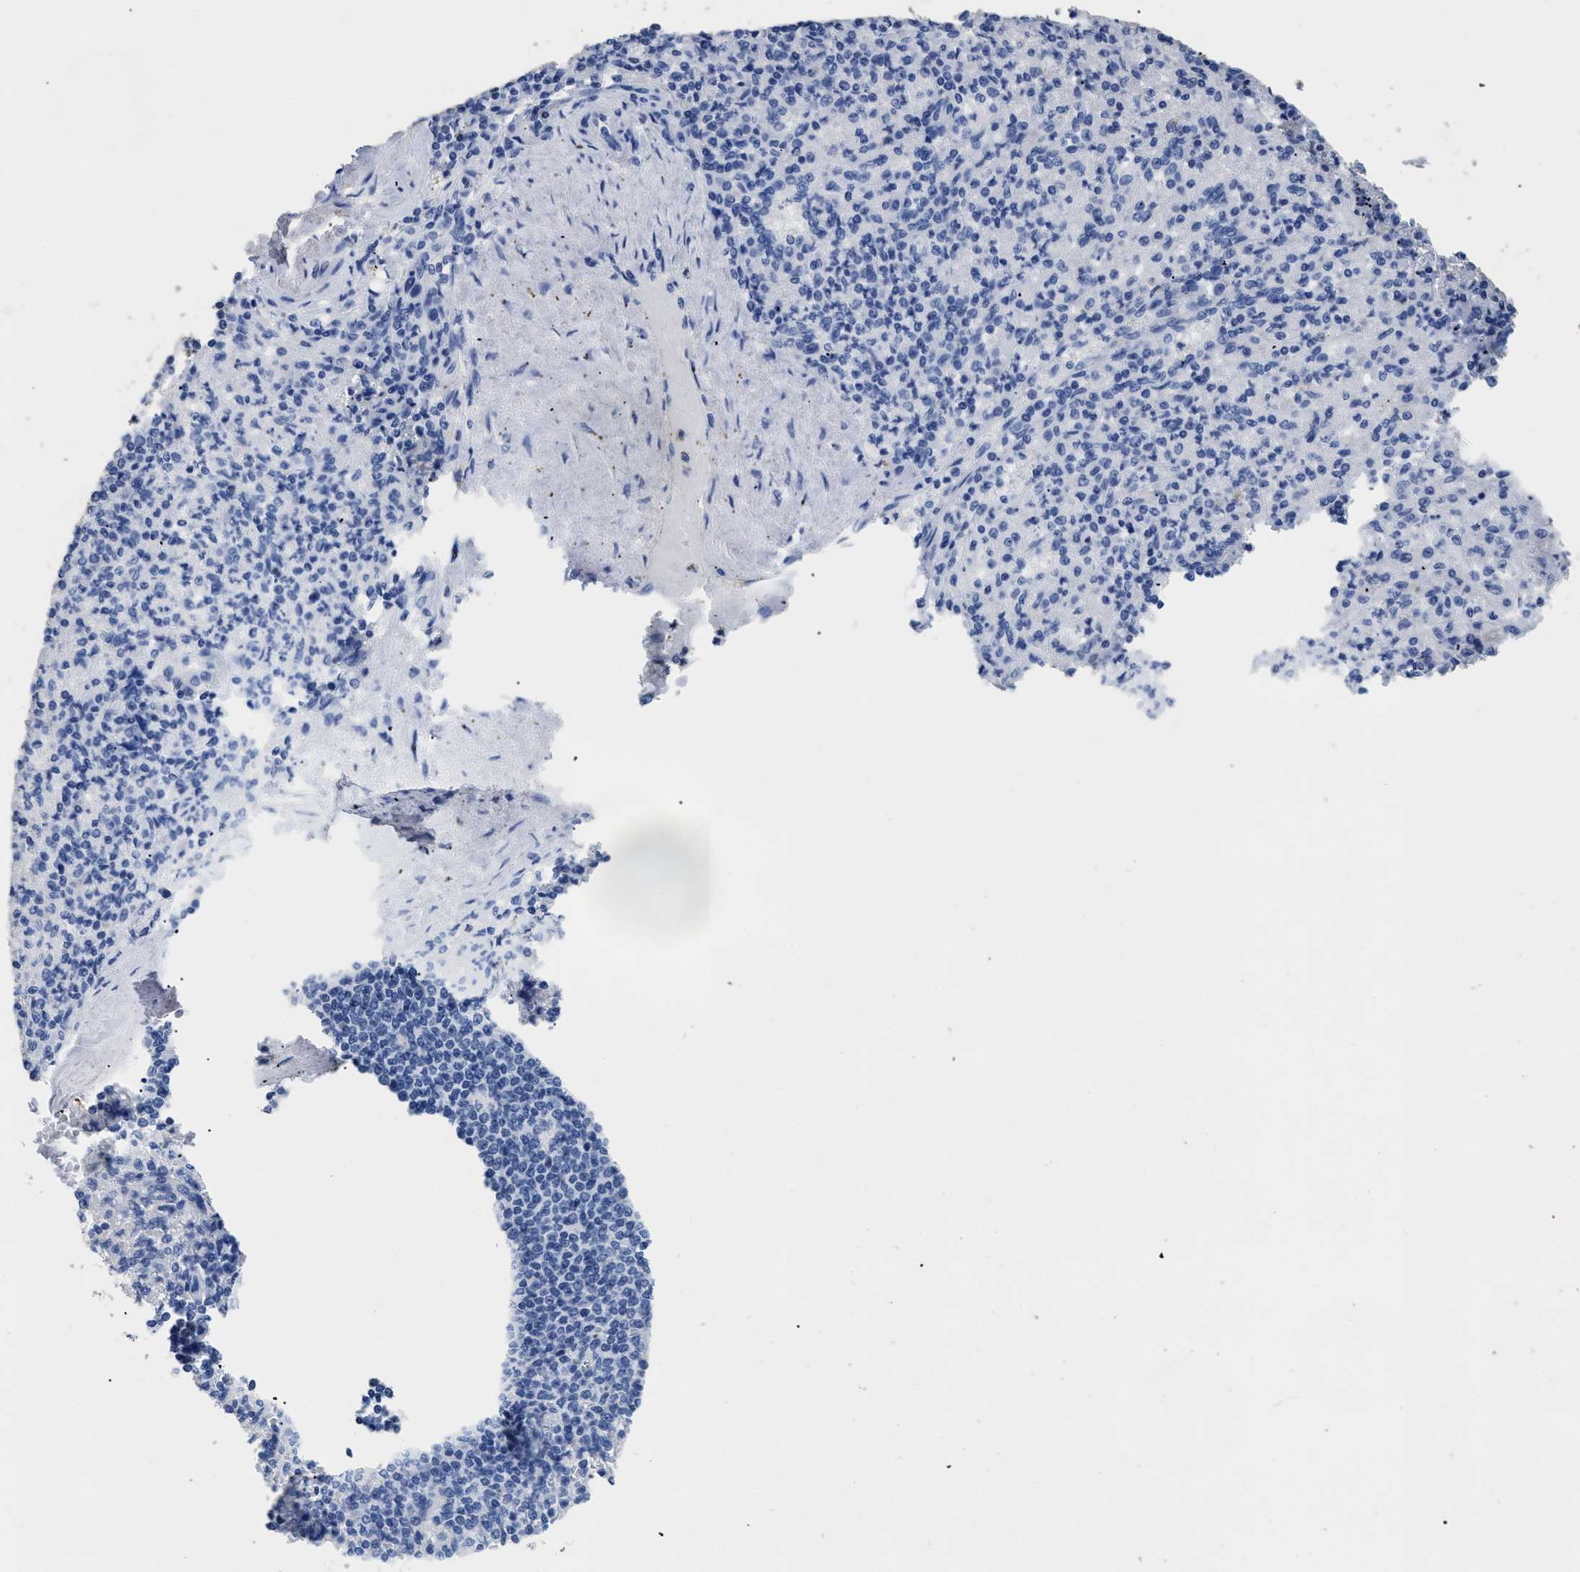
{"staining": {"intensity": "negative", "quantity": "none", "location": "none"}, "tissue": "spleen", "cell_type": "Cells in red pulp", "image_type": "normal", "snomed": [{"axis": "morphology", "description": "Normal tissue, NOS"}, {"axis": "topography", "description": "Spleen"}], "caption": "Immunohistochemistry (IHC) of unremarkable spleen exhibits no expression in cells in red pulp. (Immunohistochemistry (IHC), brightfield microscopy, high magnification).", "gene": "DLC1", "patient": {"sex": "female", "age": 74}}